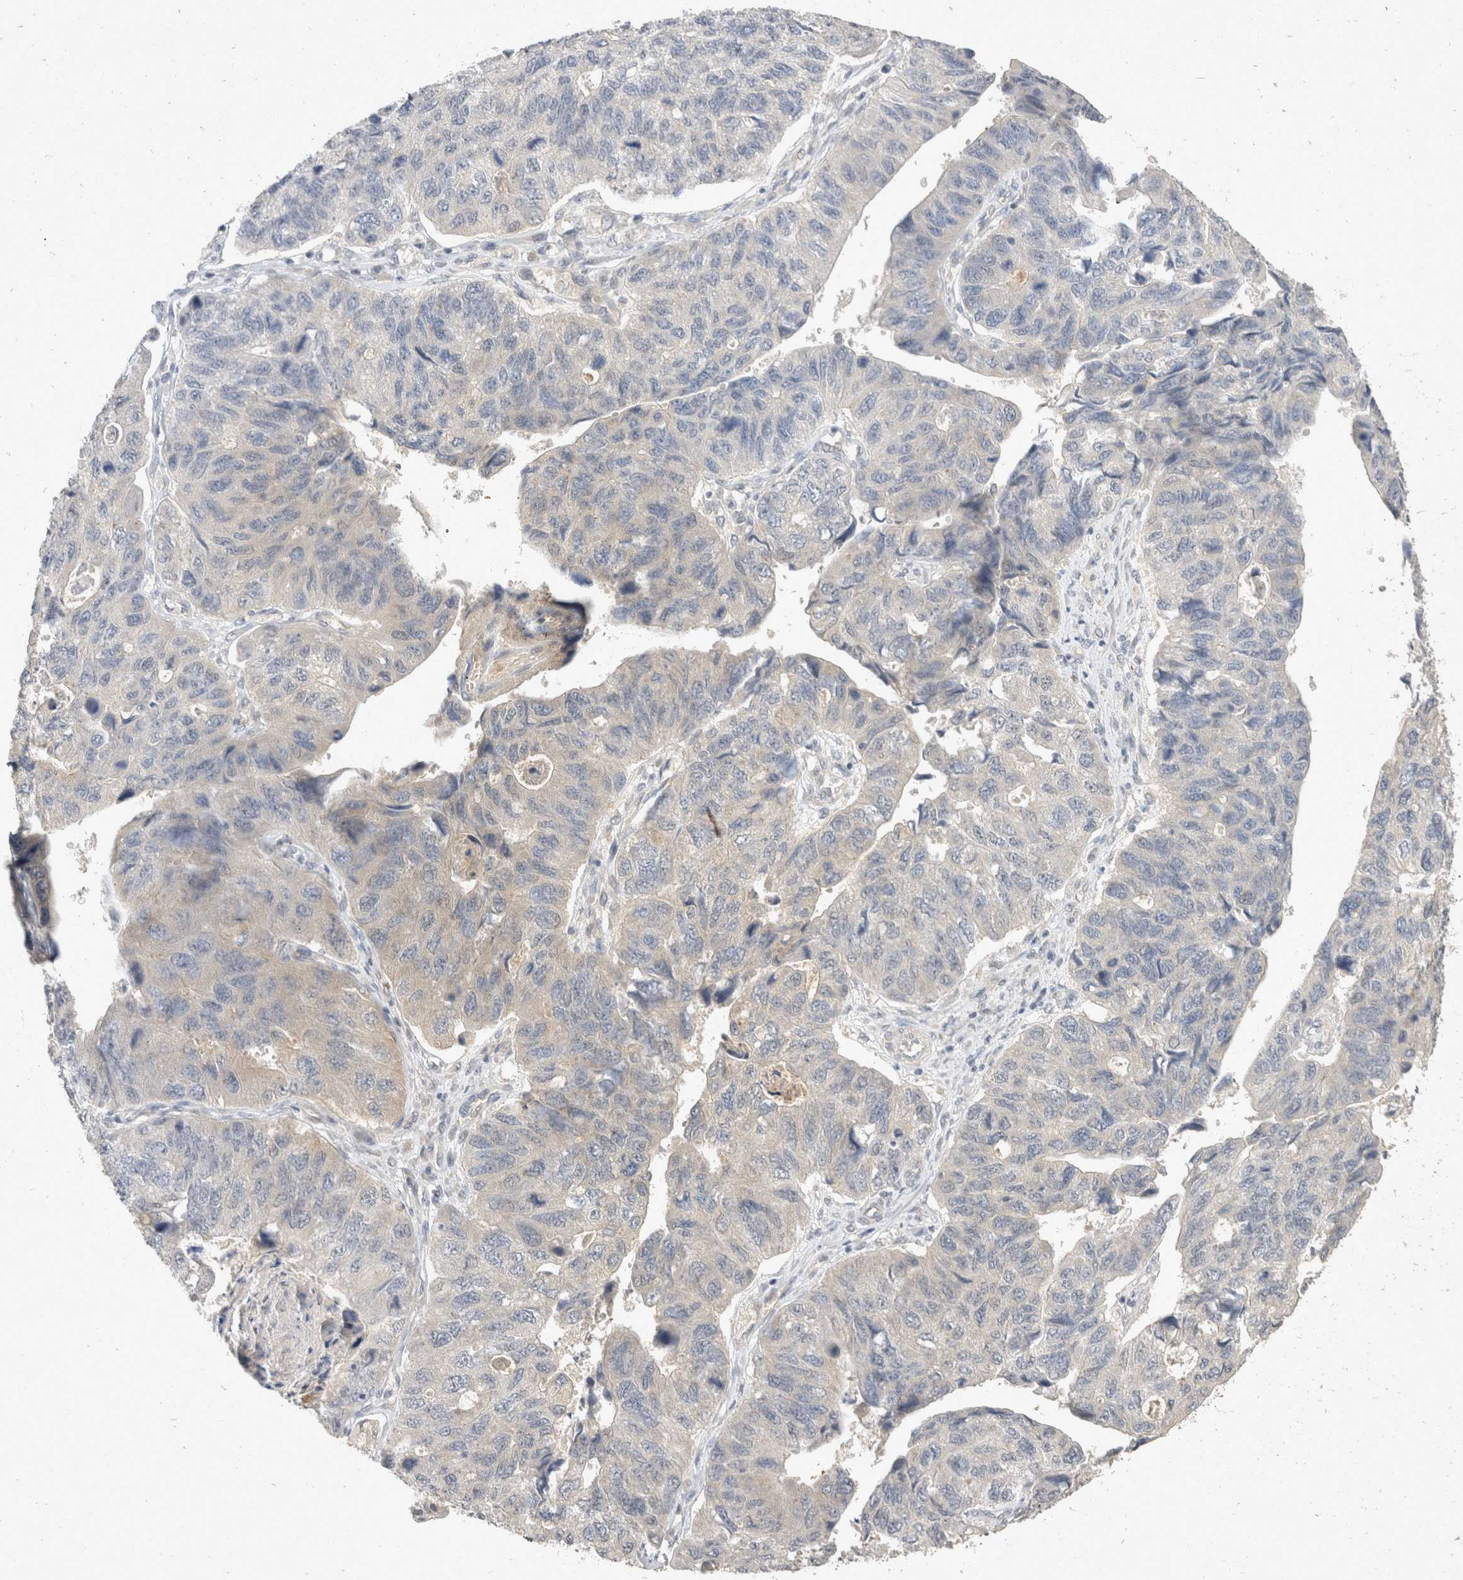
{"staining": {"intensity": "negative", "quantity": "none", "location": "none"}, "tissue": "stomach cancer", "cell_type": "Tumor cells", "image_type": "cancer", "snomed": [{"axis": "morphology", "description": "Adenocarcinoma, NOS"}, {"axis": "topography", "description": "Stomach"}], "caption": "Tumor cells are negative for brown protein staining in stomach cancer (adenocarcinoma).", "gene": "TOM1L2", "patient": {"sex": "male", "age": 59}}